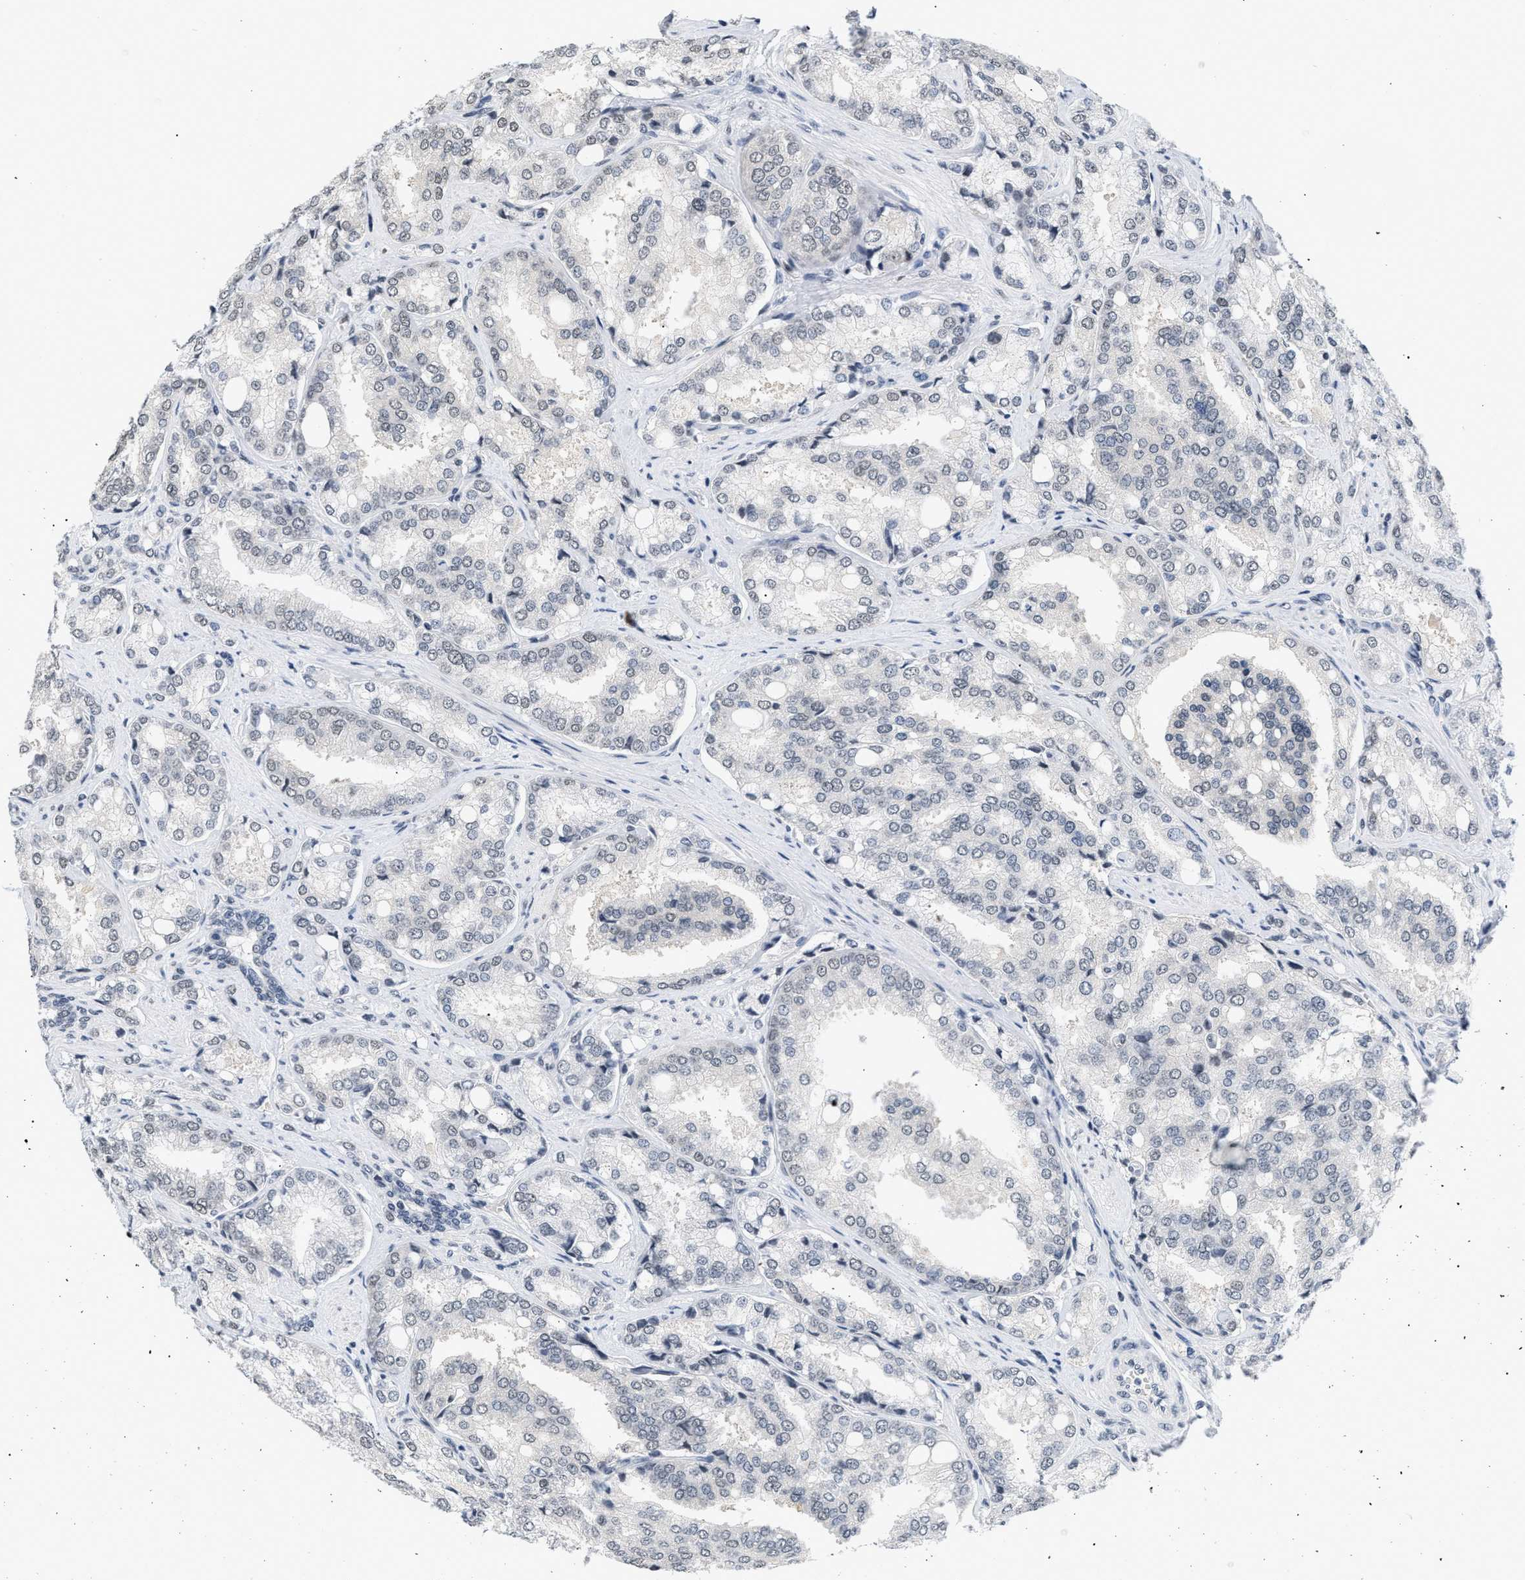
{"staining": {"intensity": "negative", "quantity": "none", "location": "none"}, "tissue": "prostate cancer", "cell_type": "Tumor cells", "image_type": "cancer", "snomed": [{"axis": "morphology", "description": "Adenocarcinoma, High grade"}, {"axis": "topography", "description": "Prostate"}], "caption": "Immunohistochemistry (IHC) photomicrograph of human prostate cancer (adenocarcinoma (high-grade)) stained for a protein (brown), which exhibits no positivity in tumor cells. Brightfield microscopy of IHC stained with DAB (3,3'-diaminobenzidine) (brown) and hematoxylin (blue), captured at high magnification.", "gene": "RAF1", "patient": {"sex": "male", "age": 50}}